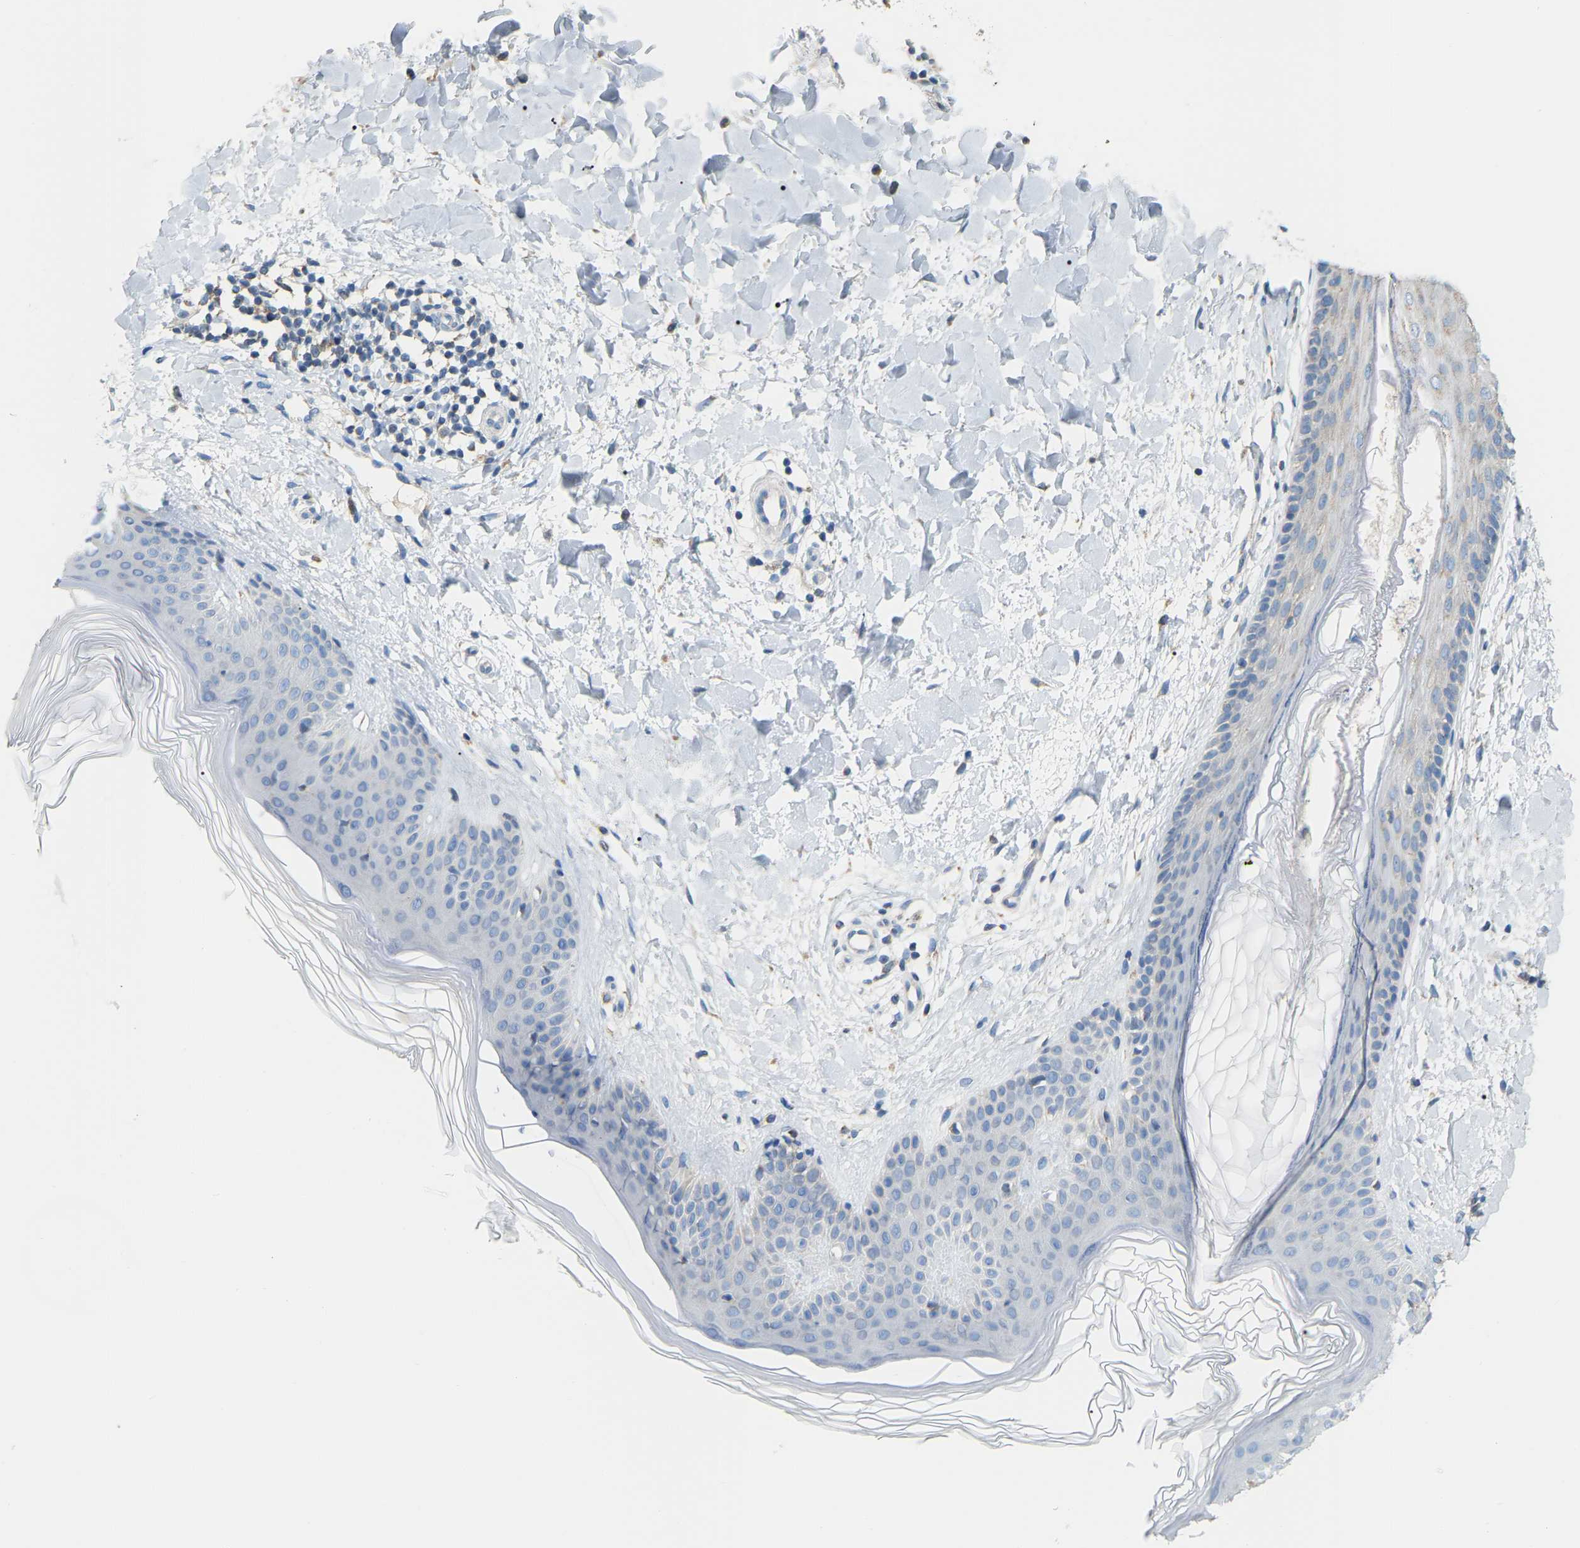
{"staining": {"intensity": "negative", "quantity": "none", "location": "none"}, "tissue": "skin", "cell_type": "Fibroblasts", "image_type": "normal", "snomed": [{"axis": "morphology", "description": "Normal tissue, NOS"}, {"axis": "morphology", "description": "Malignant melanoma, Metastatic site"}, {"axis": "topography", "description": "Skin"}], "caption": "IHC histopathology image of unremarkable skin: skin stained with DAB (3,3'-diaminobenzidine) shows no significant protein expression in fibroblasts.", "gene": "CROT", "patient": {"sex": "male", "age": 41}}